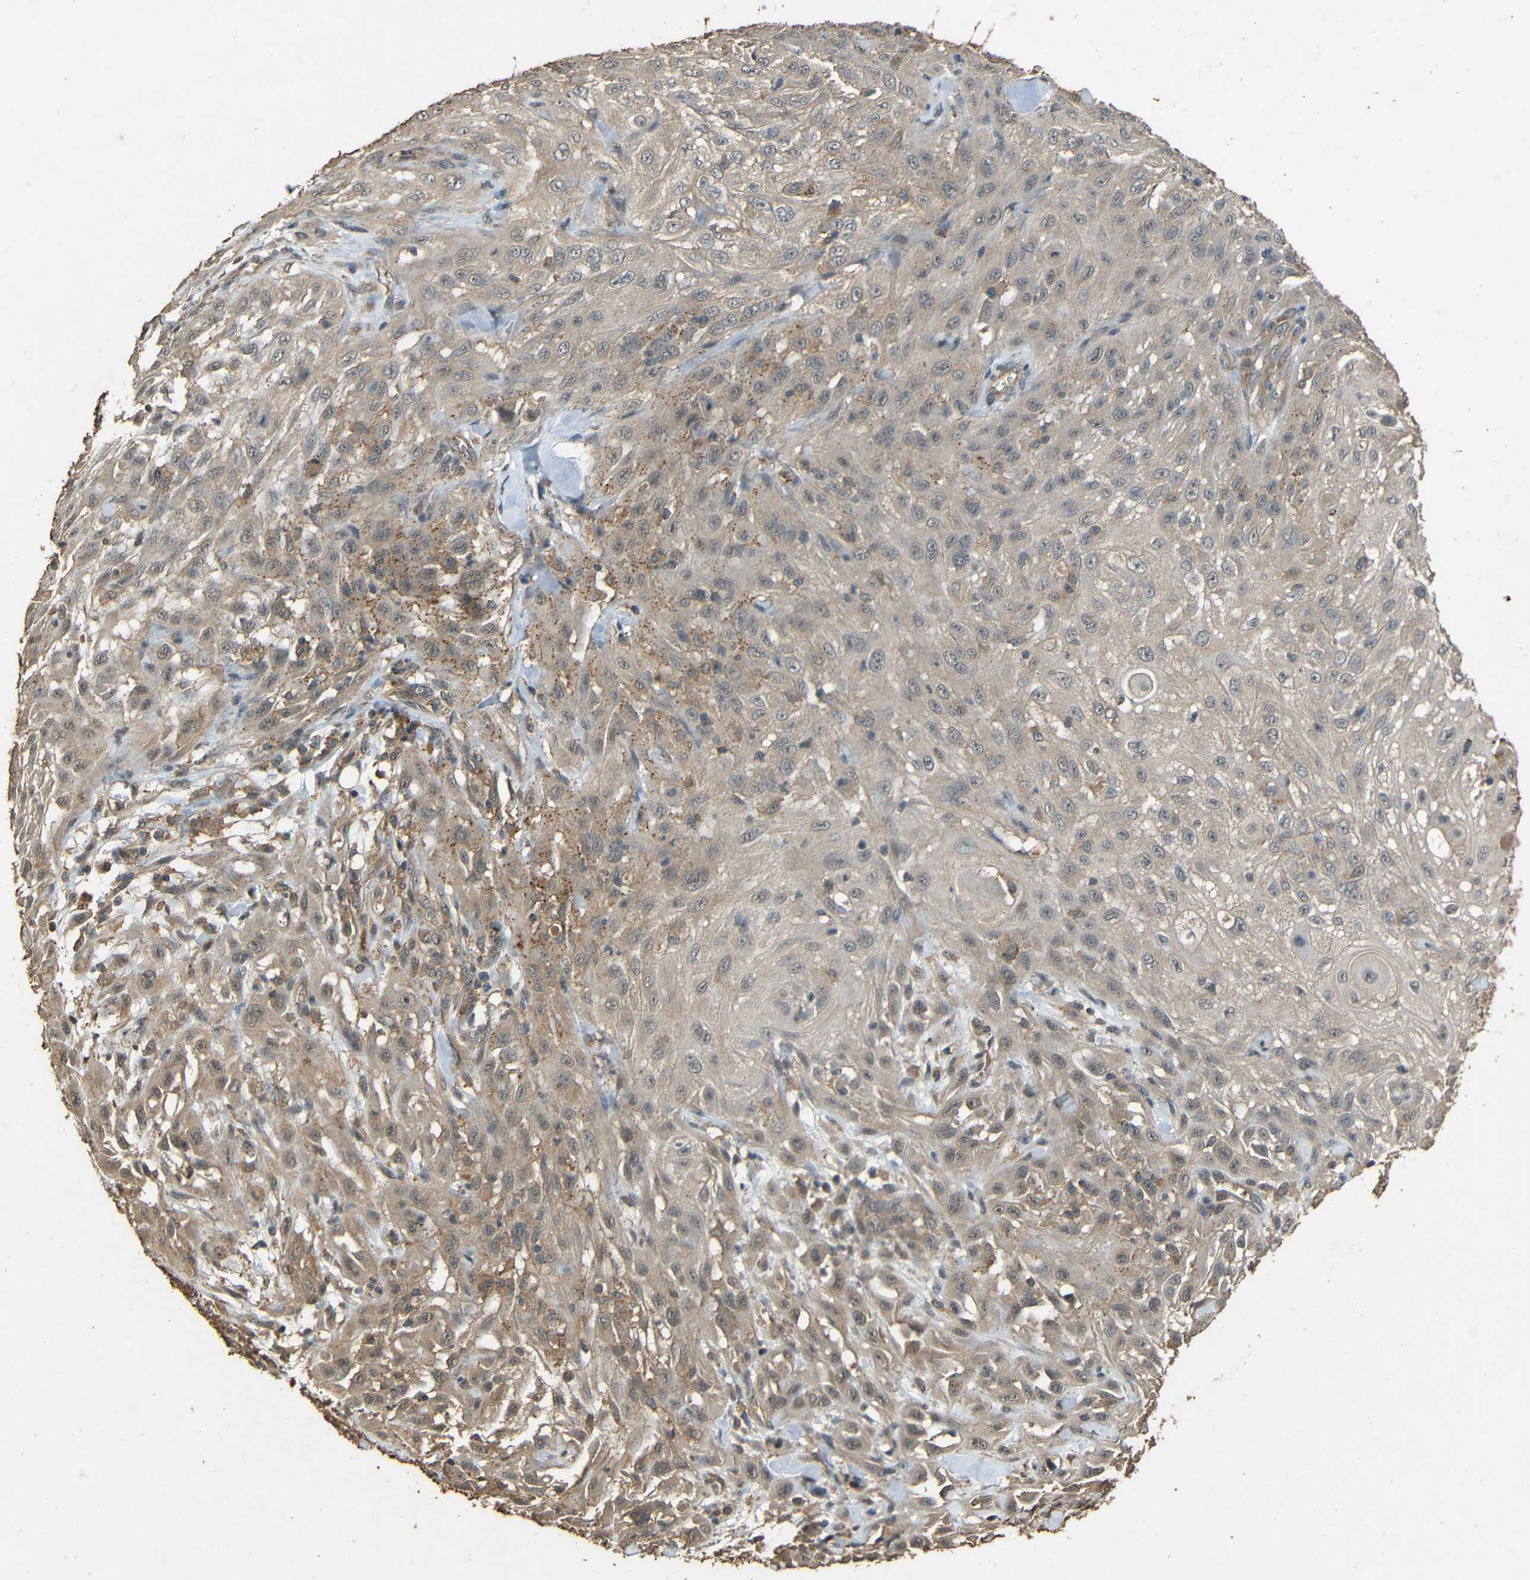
{"staining": {"intensity": "moderate", "quantity": "25%-75%", "location": "cytoplasmic/membranous"}, "tissue": "skin cancer", "cell_type": "Tumor cells", "image_type": "cancer", "snomed": [{"axis": "morphology", "description": "Squamous cell carcinoma, NOS"}, {"axis": "topography", "description": "Skin"}], "caption": "Human skin cancer stained for a protein (brown) displays moderate cytoplasmic/membranous positive expression in approximately 25%-75% of tumor cells.", "gene": "PDE5A", "patient": {"sex": "male", "age": 75}}